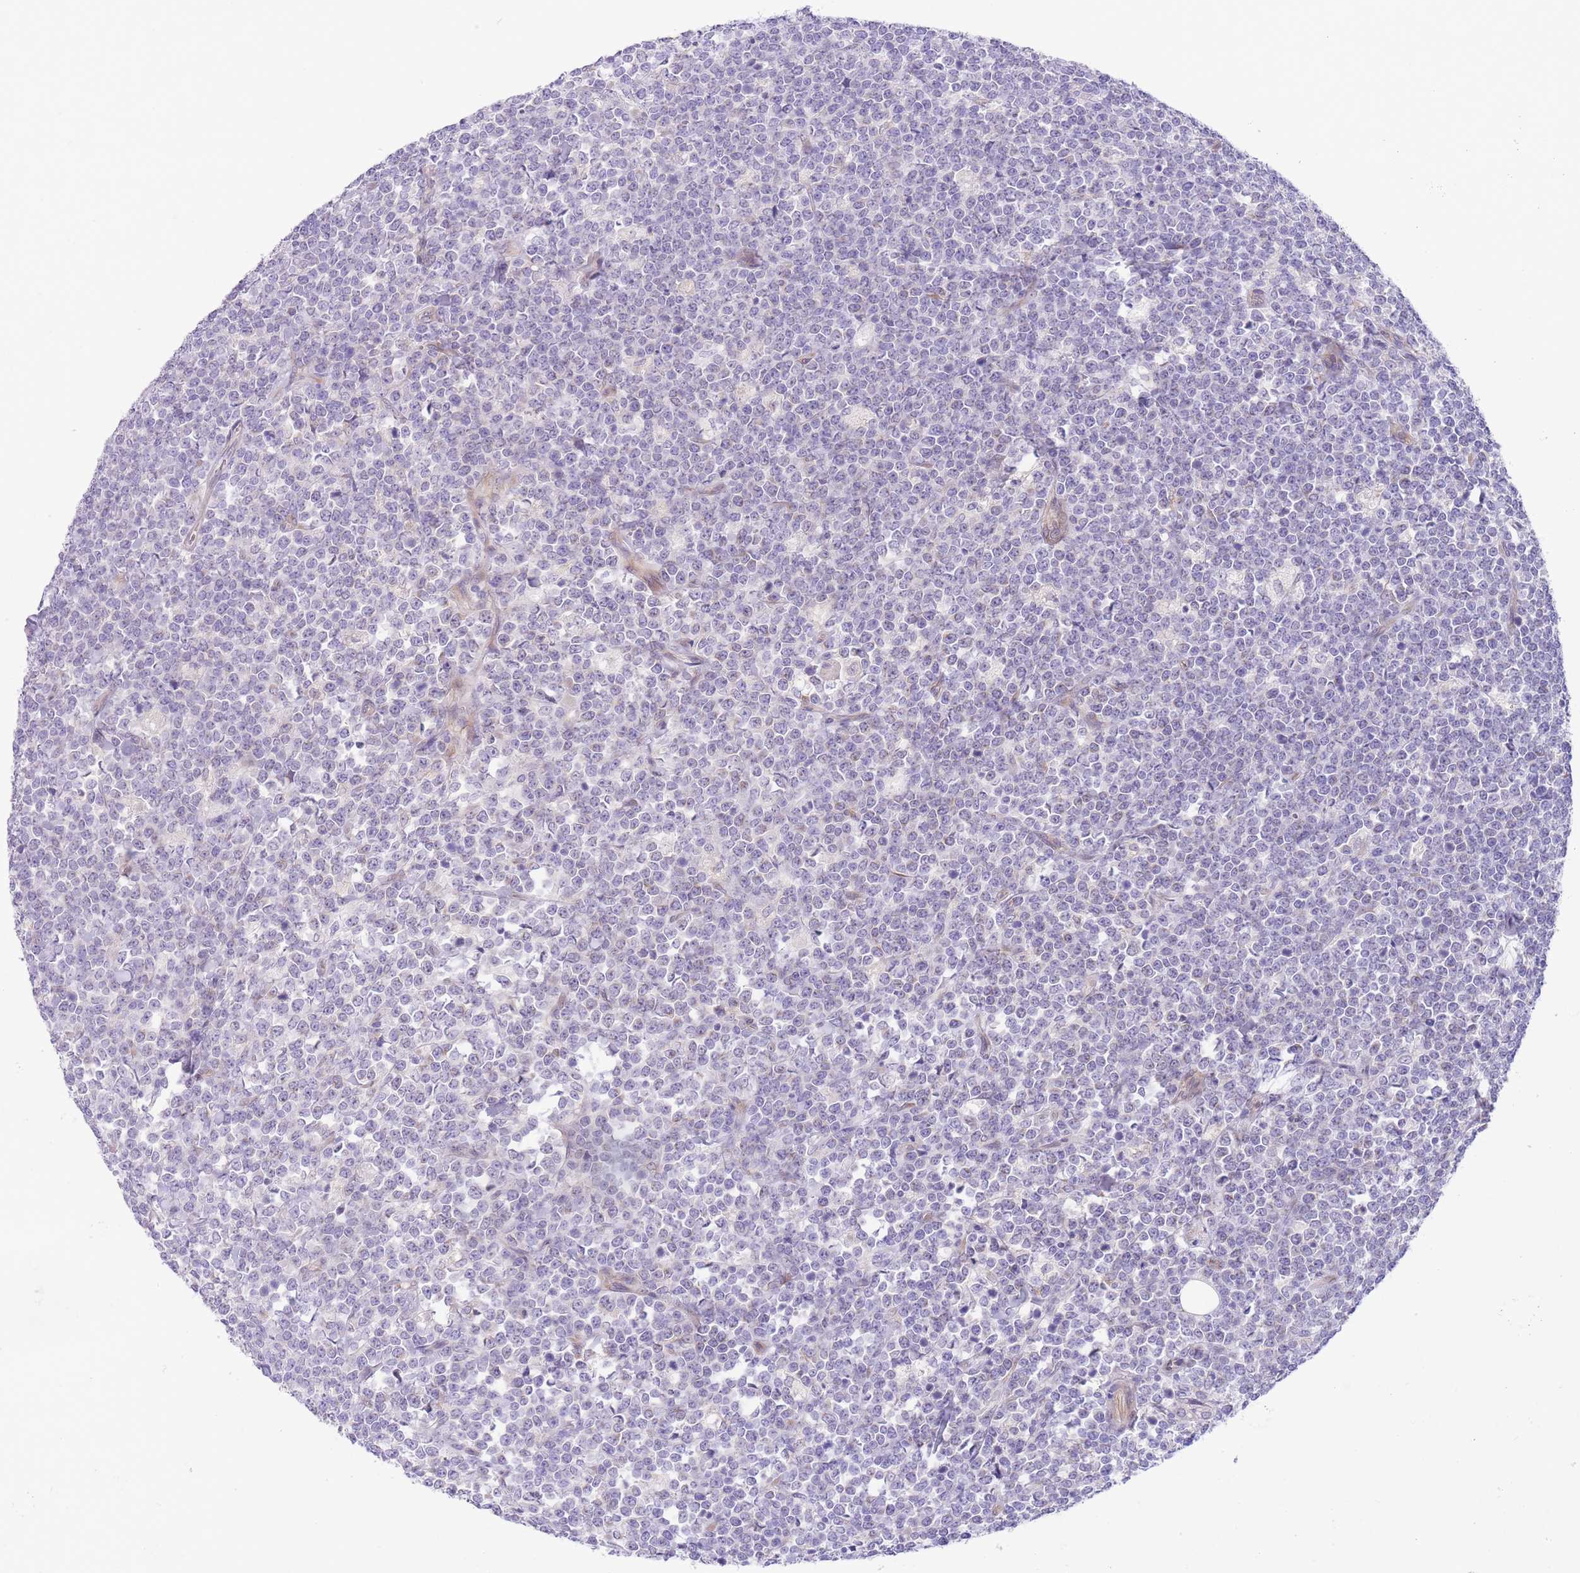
{"staining": {"intensity": "negative", "quantity": "none", "location": "none"}, "tissue": "lymphoma", "cell_type": "Tumor cells", "image_type": "cancer", "snomed": [{"axis": "morphology", "description": "Malignant lymphoma, non-Hodgkin's type, High grade"}, {"axis": "topography", "description": "Small intestine"}, {"axis": "topography", "description": "Colon"}], "caption": "High power microscopy micrograph of an immunohistochemistry (IHC) image of lymphoma, revealing no significant positivity in tumor cells.", "gene": "WWOX", "patient": {"sex": "male", "age": 8}}